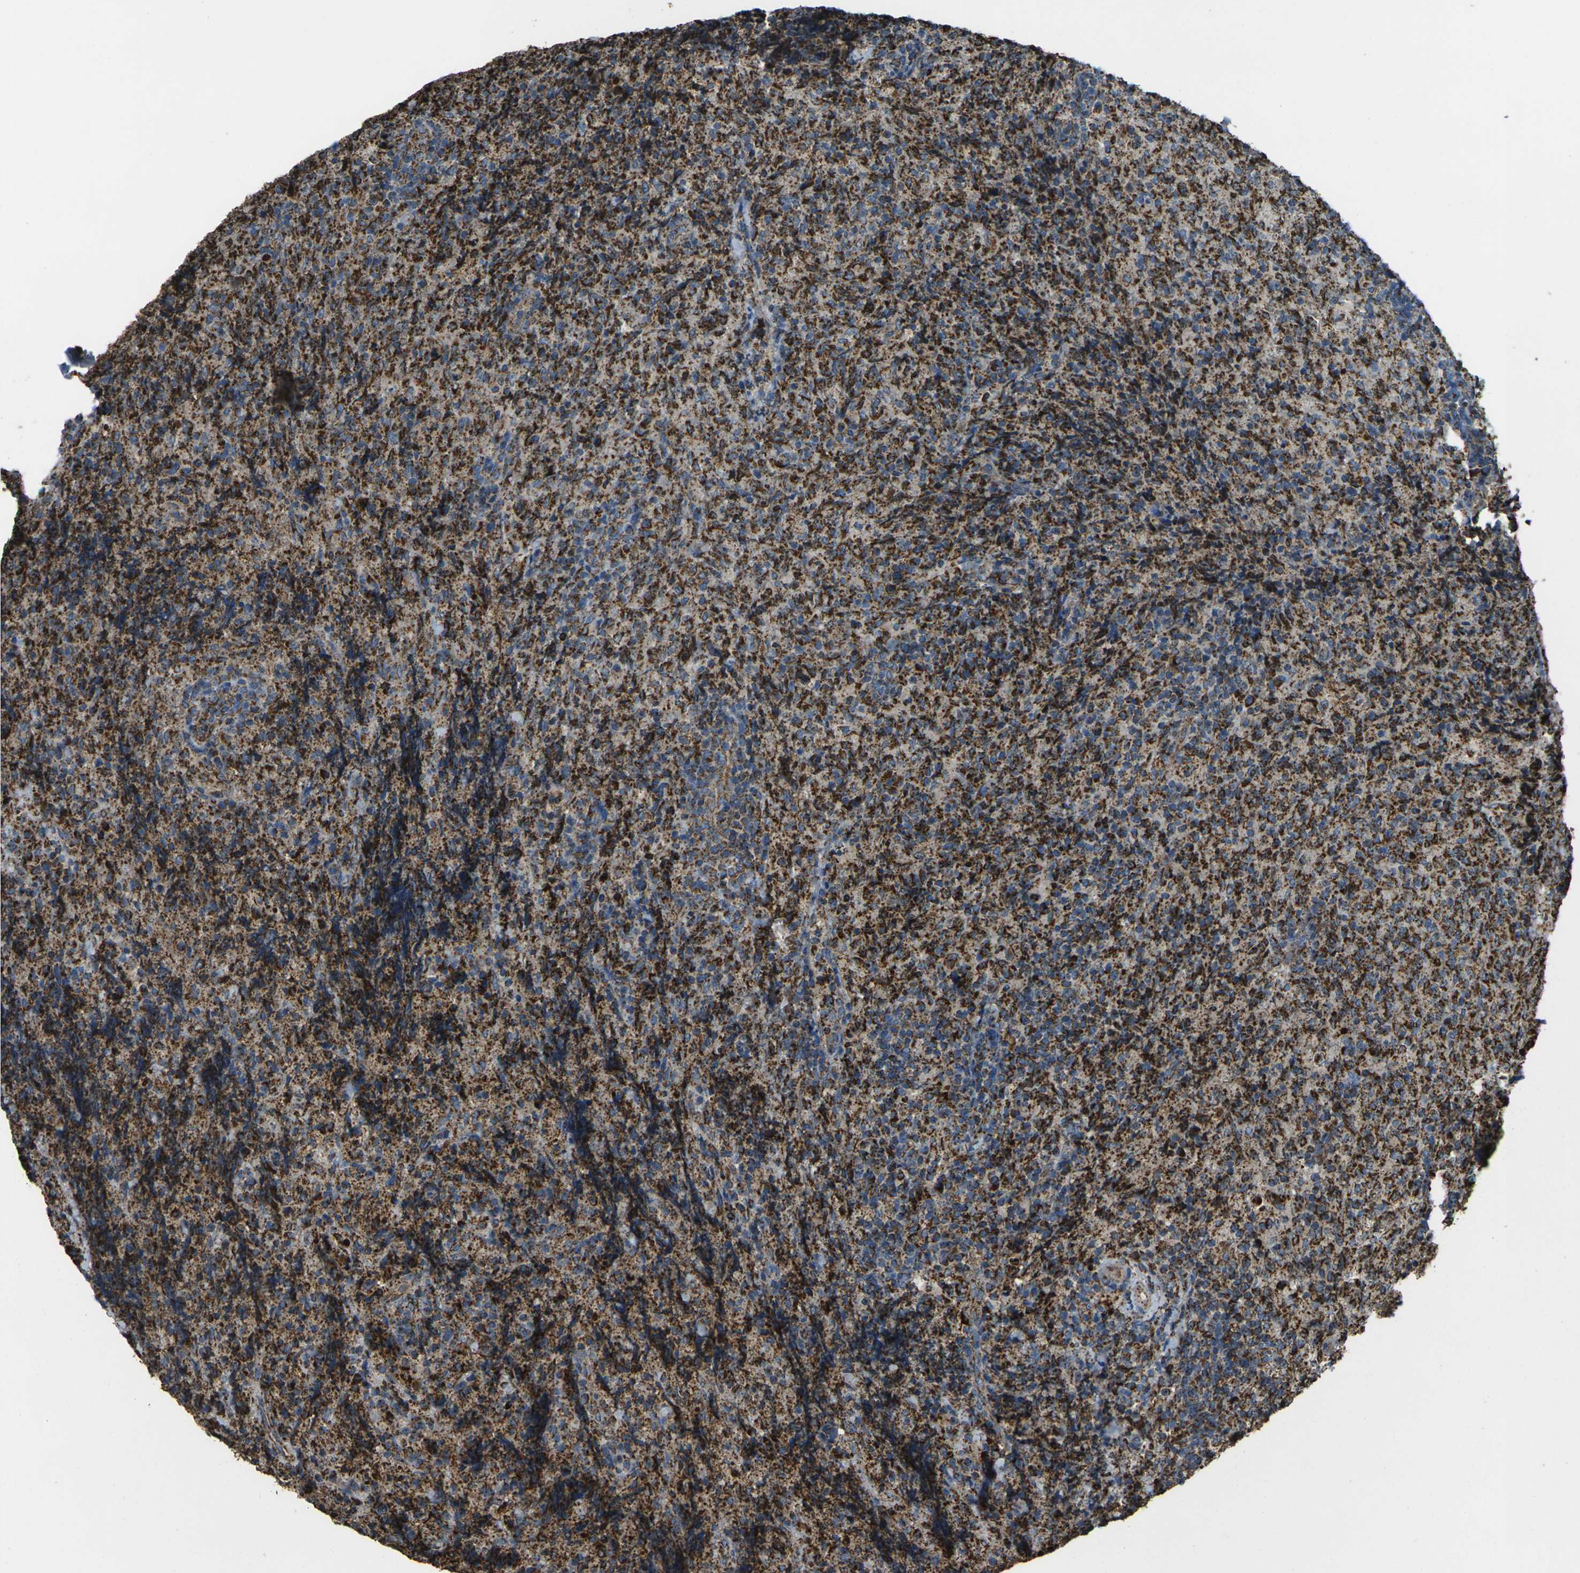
{"staining": {"intensity": "strong", "quantity": ">75%", "location": "cytoplasmic/membranous"}, "tissue": "lymphoma", "cell_type": "Tumor cells", "image_type": "cancer", "snomed": [{"axis": "morphology", "description": "Malignant lymphoma, non-Hodgkin's type, High grade"}, {"axis": "topography", "description": "Tonsil"}], "caption": "A high amount of strong cytoplasmic/membranous expression is seen in approximately >75% of tumor cells in high-grade malignant lymphoma, non-Hodgkin's type tissue.", "gene": "KLHL5", "patient": {"sex": "female", "age": 36}}